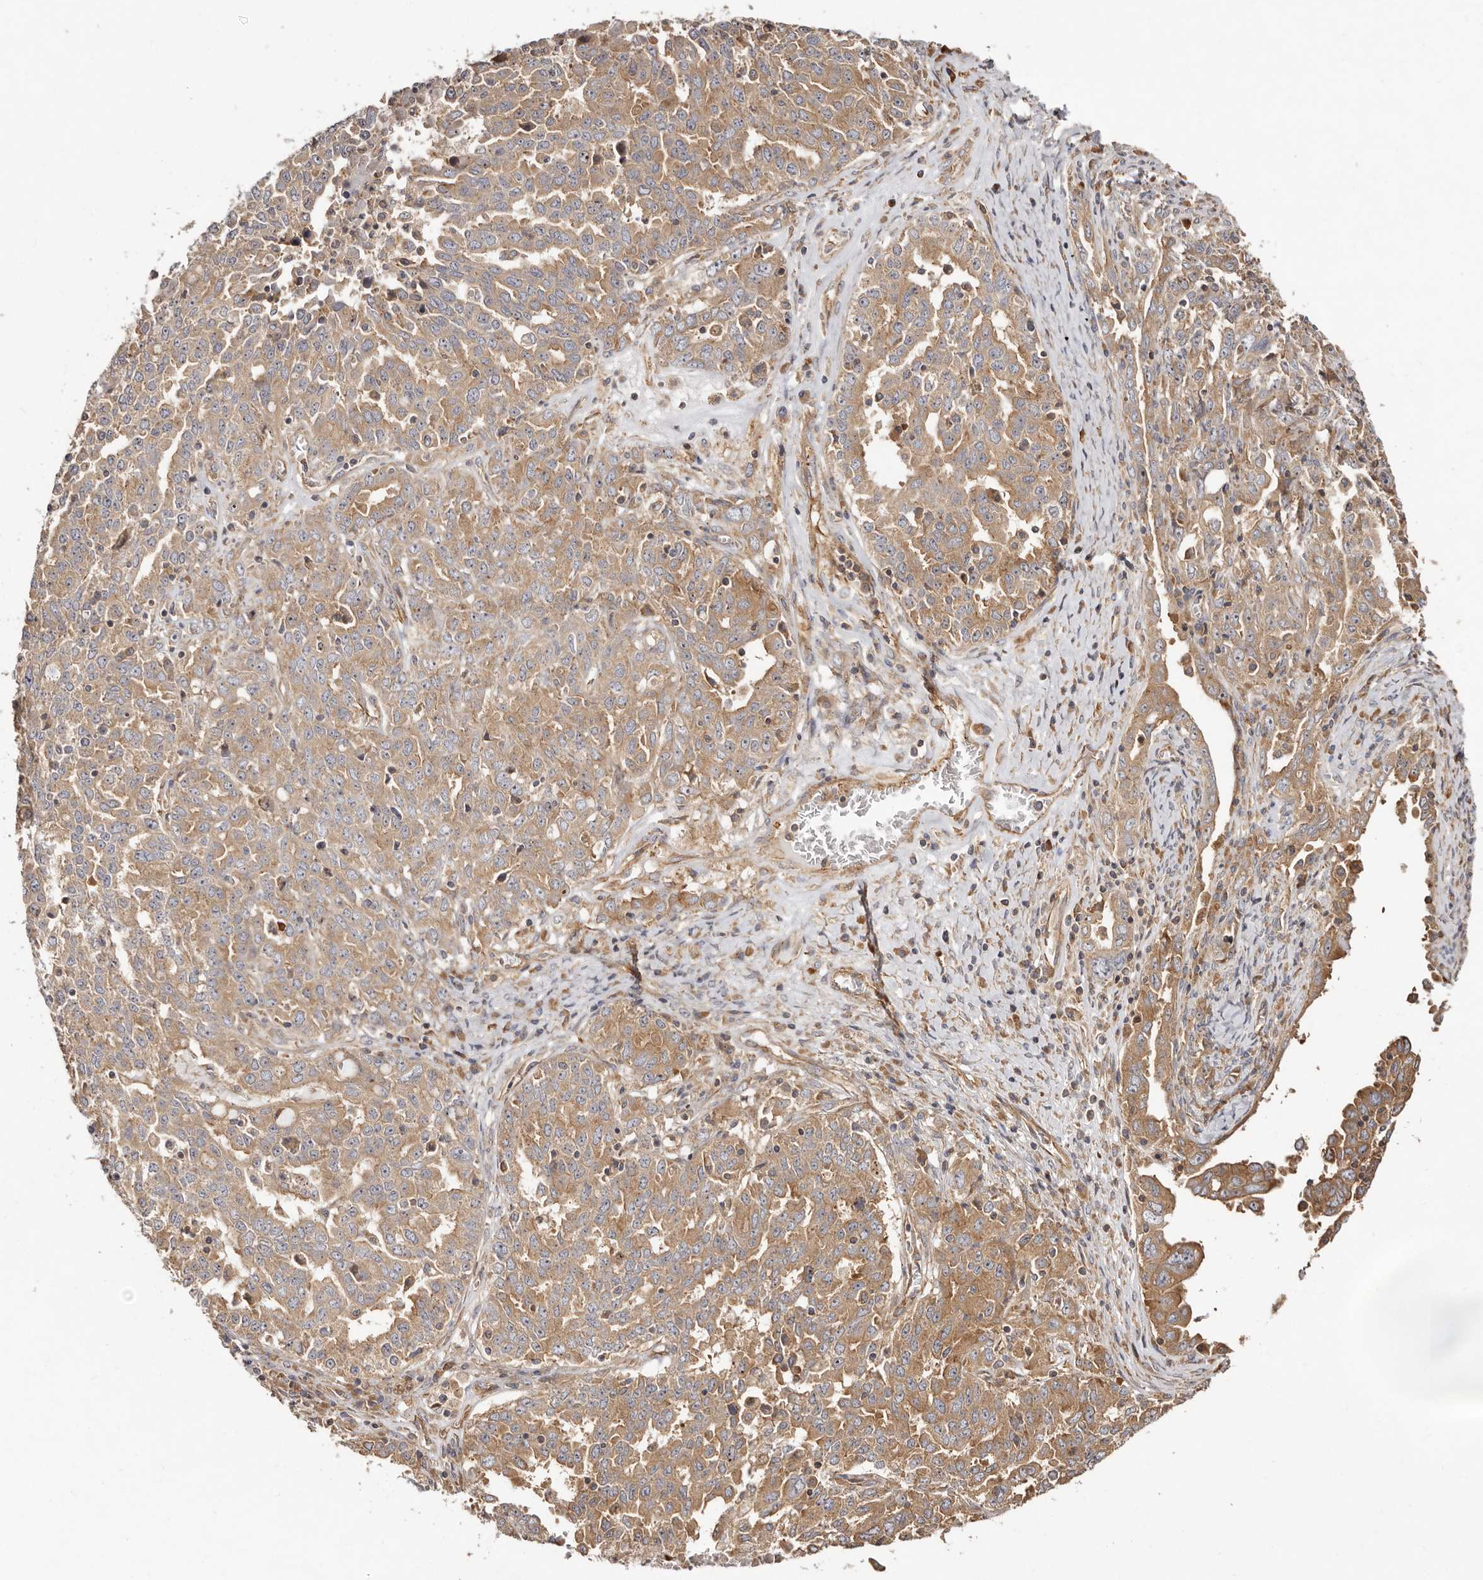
{"staining": {"intensity": "moderate", "quantity": ">75%", "location": "cytoplasmic/membranous"}, "tissue": "ovarian cancer", "cell_type": "Tumor cells", "image_type": "cancer", "snomed": [{"axis": "morphology", "description": "Carcinoma, endometroid"}, {"axis": "topography", "description": "Ovary"}], "caption": "This is a histology image of IHC staining of ovarian endometroid carcinoma, which shows moderate positivity in the cytoplasmic/membranous of tumor cells.", "gene": "RPS6", "patient": {"sex": "female", "age": 62}}